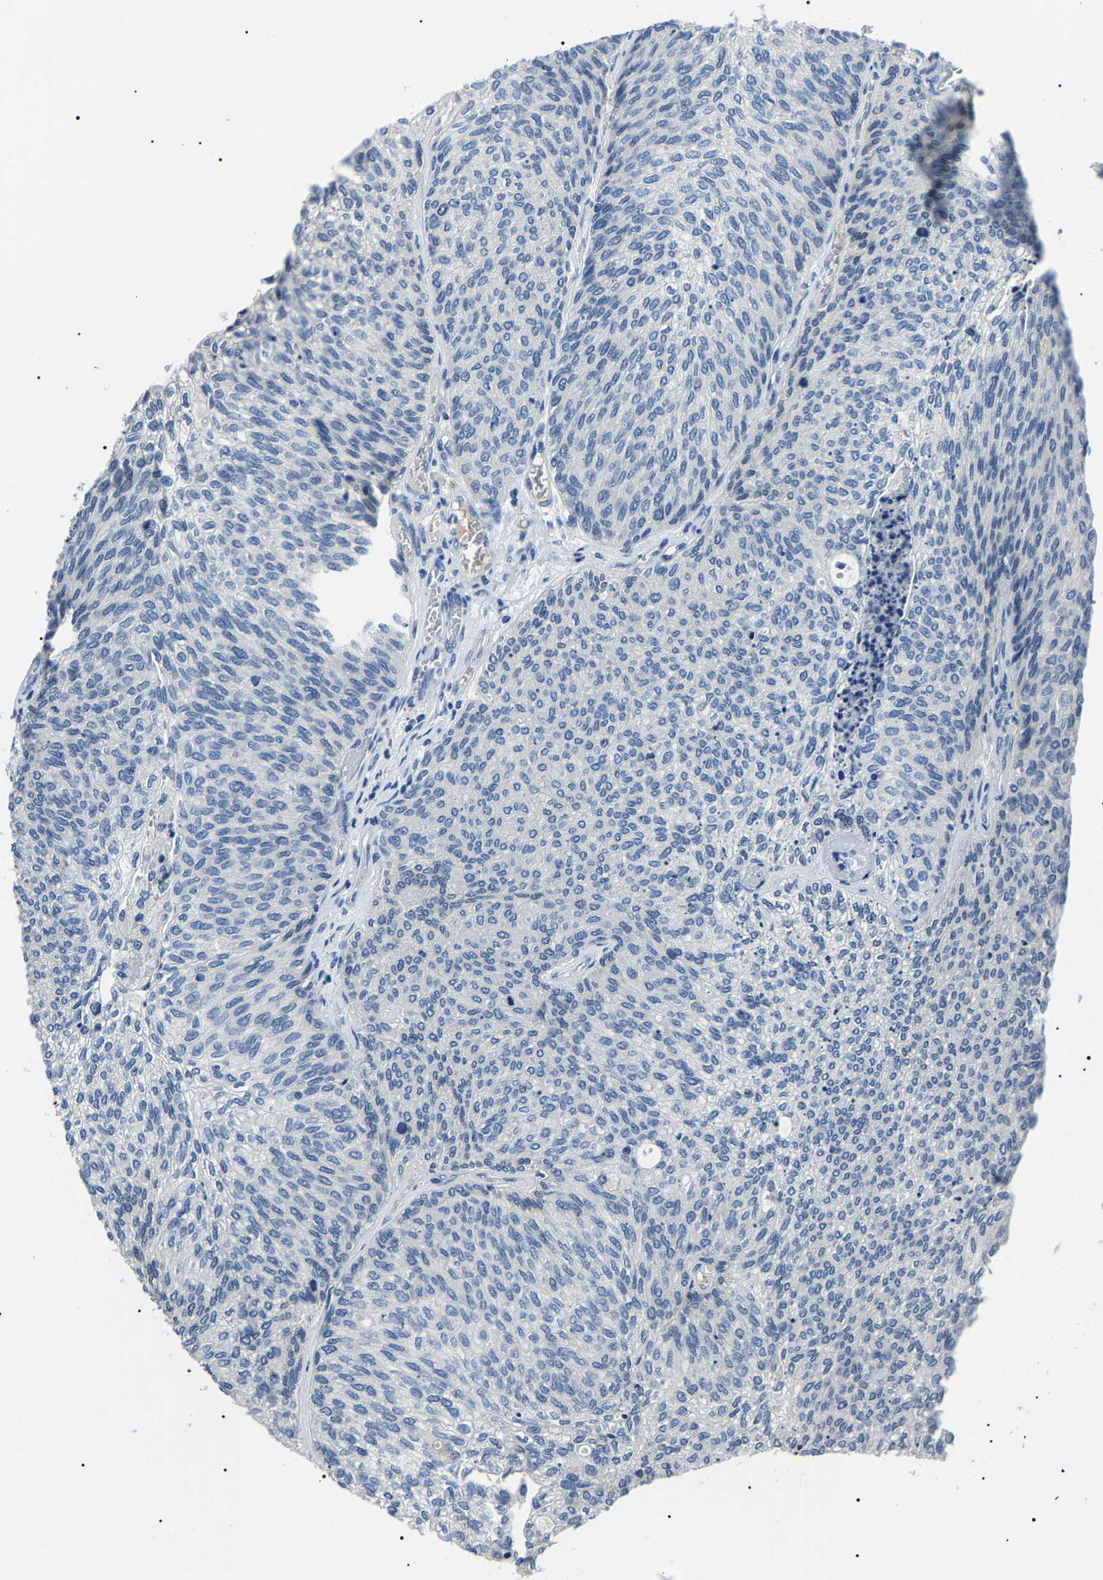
{"staining": {"intensity": "negative", "quantity": "none", "location": "none"}, "tissue": "urothelial cancer", "cell_type": "Tumor cells", "image_type": "cancer", "snomed": [{"axis": "morphology", "description": "Urothelial carcinoma, Low grade"}, {"axis": "topography", "description": "Urinary bladder"}], "caption": "Tumor cells are negative for protein expression in human urothelial carcinoma (low-grade). Nuclei are stained in blue.", "gene": "KLK15", "patient": {"sex": "female", "age": 79}}